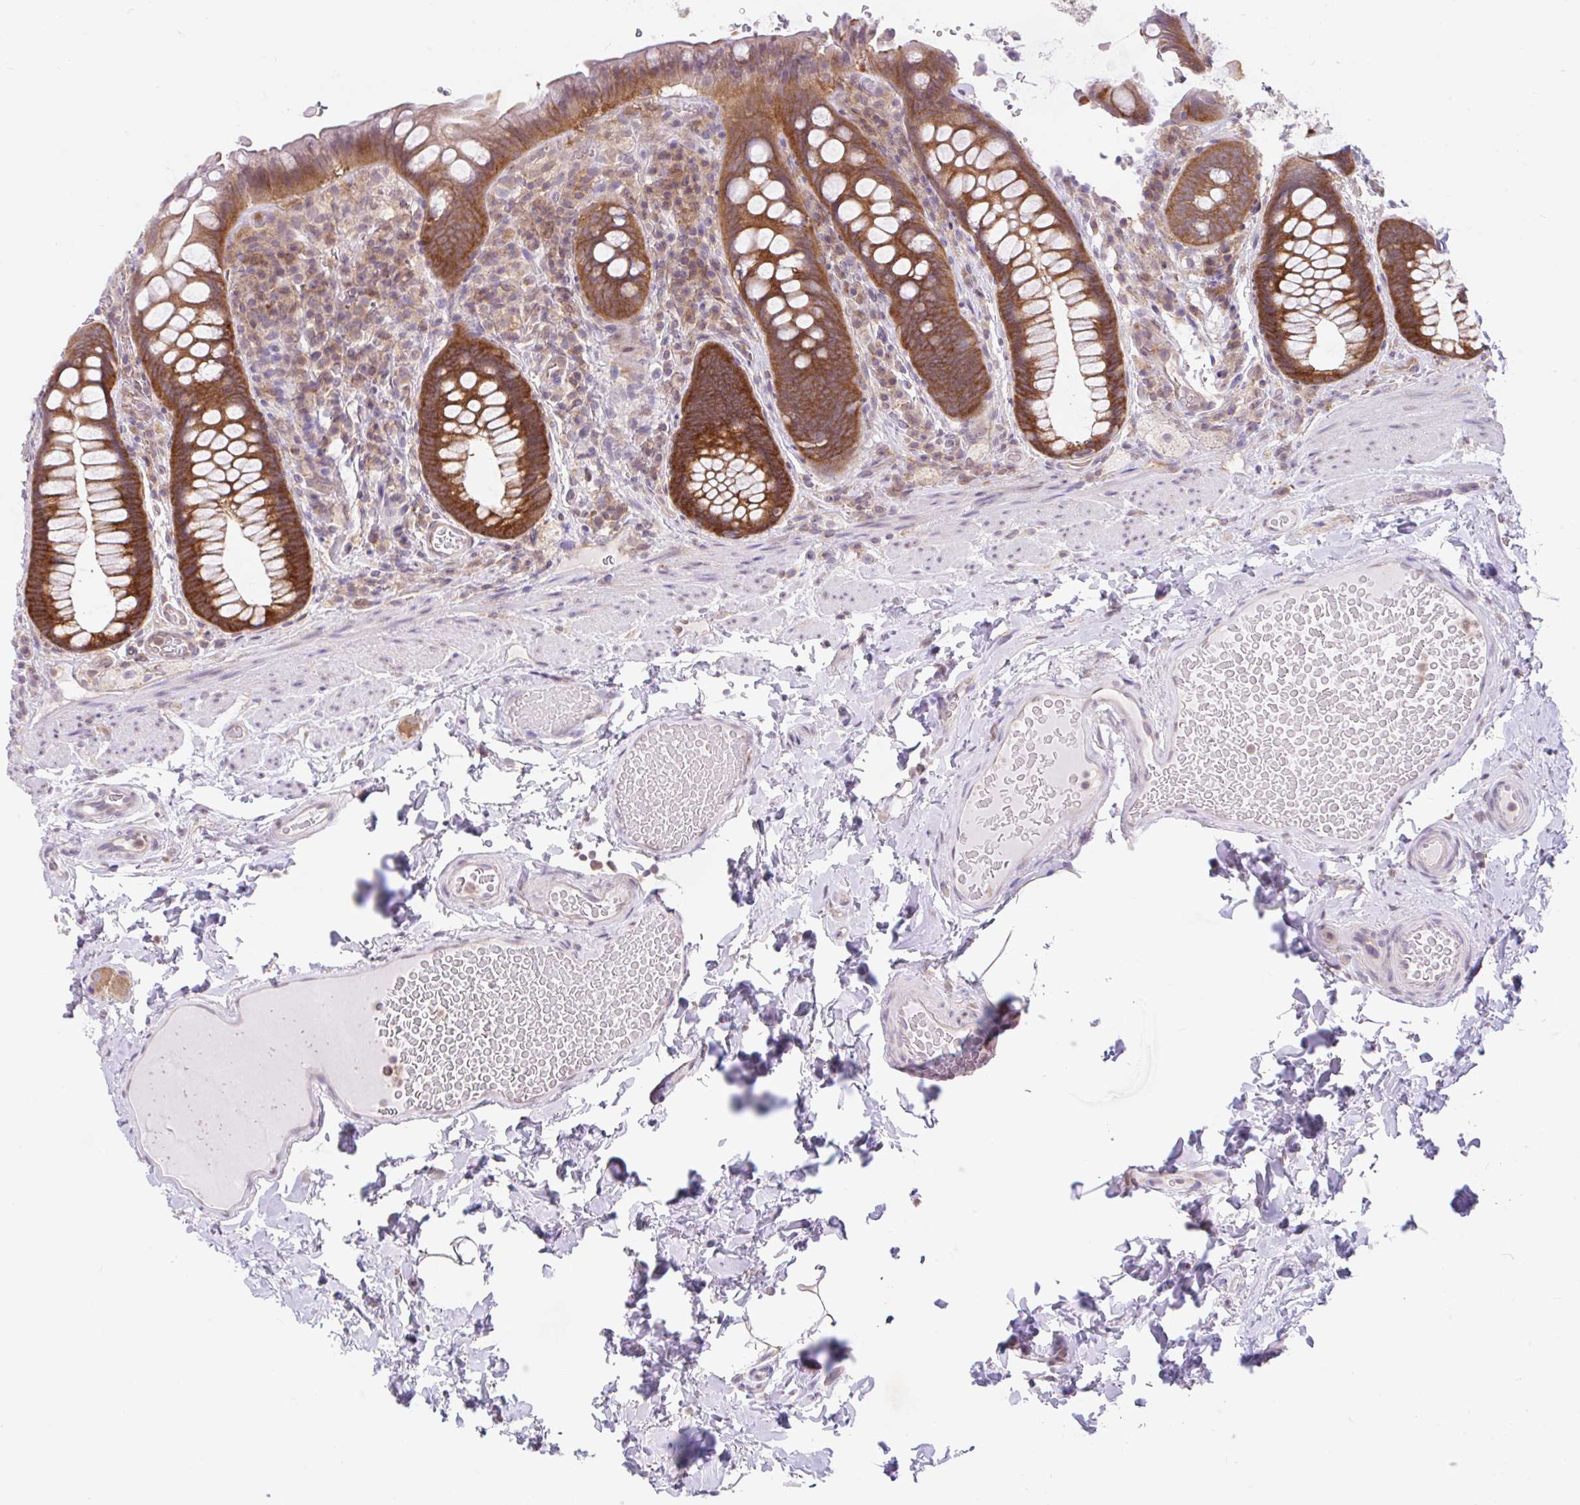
{"staining": {"intensity": "strong", "quantity": ">75%", "location": "cytoplasmic/membranous"}, "tissue": "rectum", "cell_type": "Glandular cells", "image_type": "normal", "snomed": [{"axis": "morphology", "description": "Normal tissue, NOS"}, {"axis": "topography", "description": "Rectum"}], "caption": "Immunohistochemical staining of normal human rectum displays high levels of strong cytoplasmic/membranous staining in approximately >75% of glandular cells.", "gene": "RALBP1", "patient": {"sex": "female", "age": 69}}